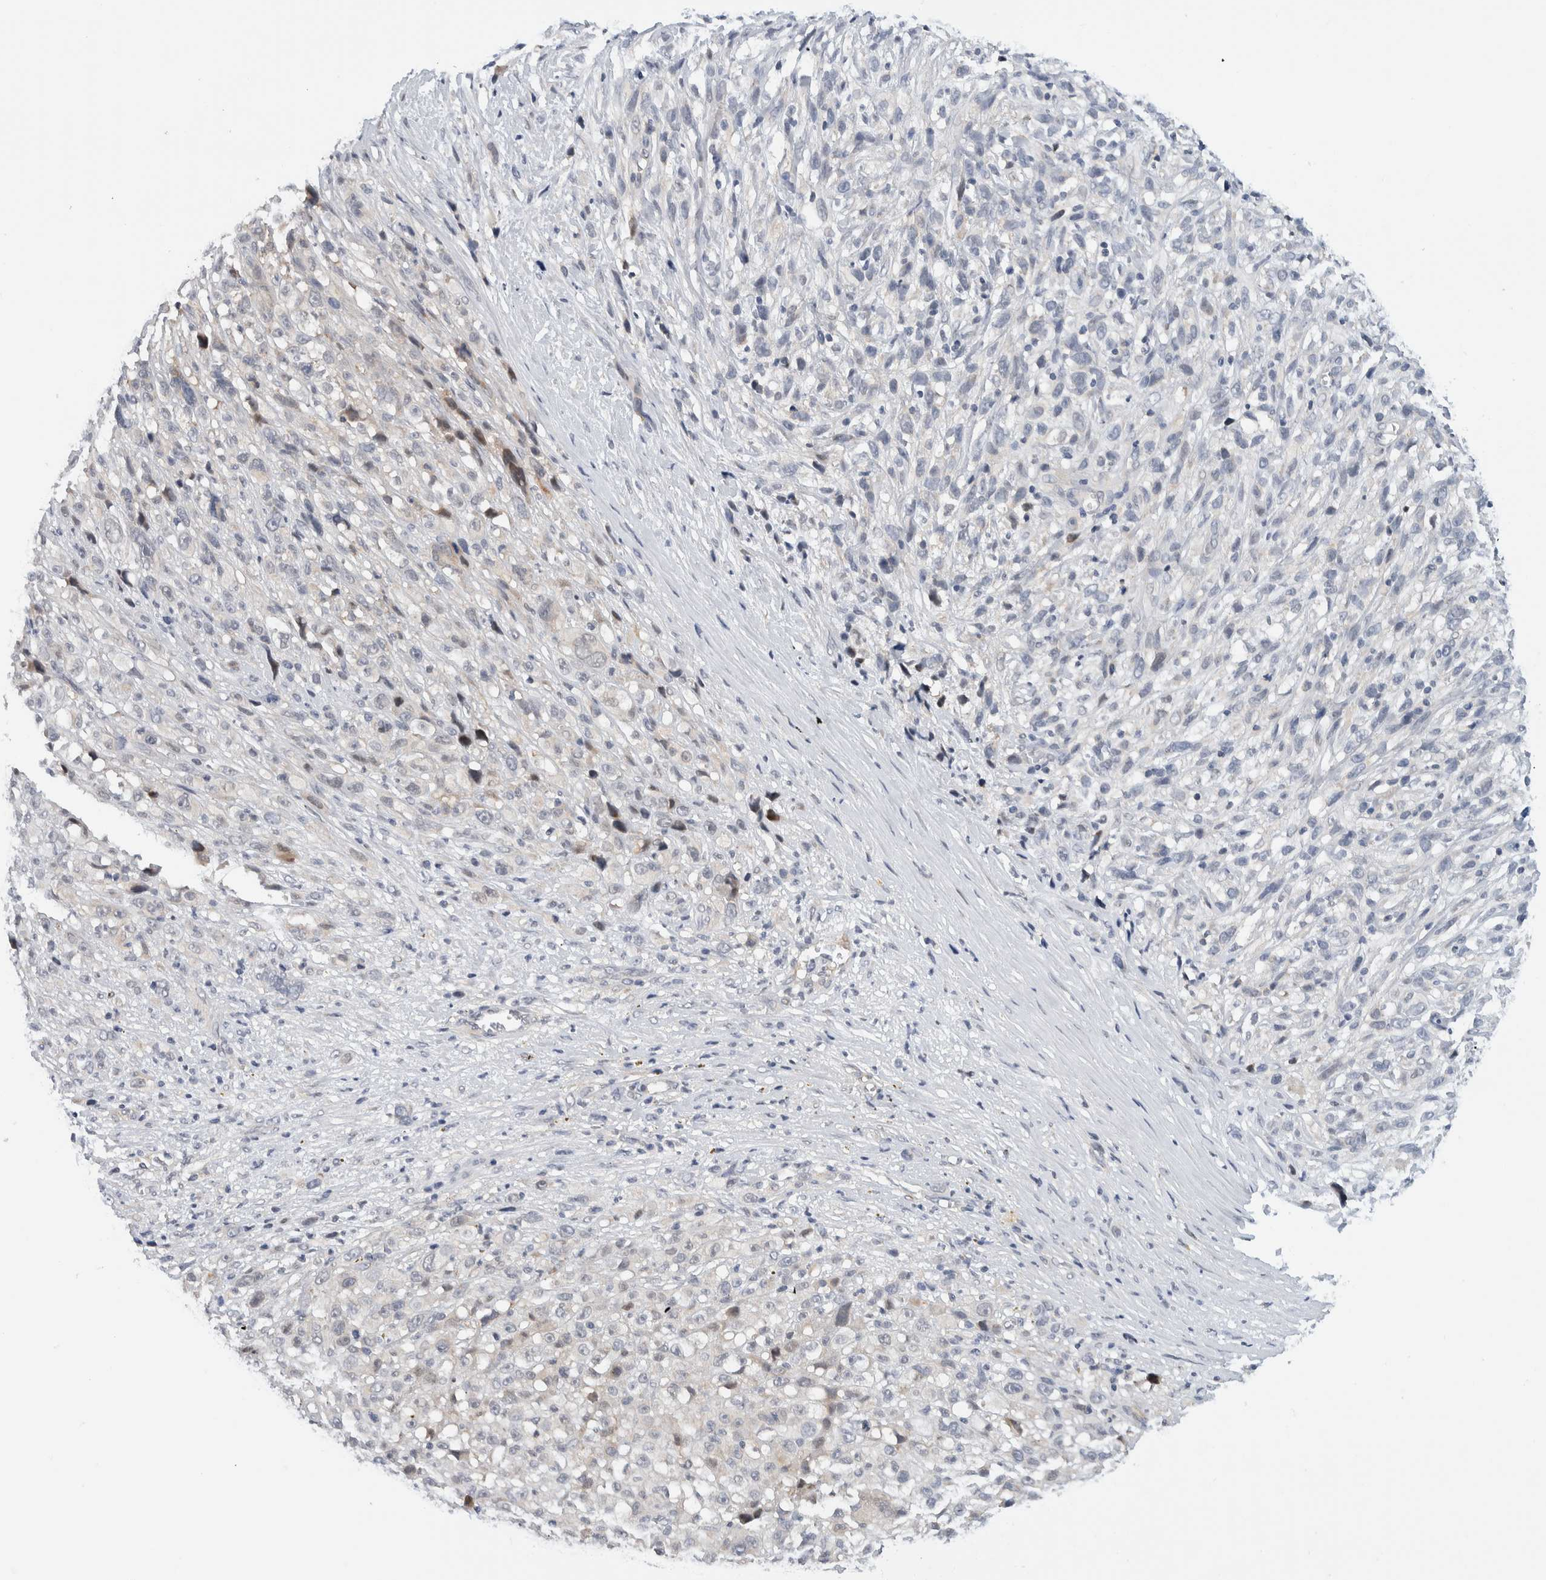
{"staining": {"intensity": "negative", "quantity": "none", "location": "none"}, "tissue": "melanoma", "cell_type": "Tumor cells", "image_type": "cancer", "snomed": [{"axis": "morphology", "description": "Malignant melanoma, NOS"}, {"axis": "topography", "description": "Skin"}], "caption": "Immunohistochemistry of human malignant melanoma exhibits no staining in tumor cells.", "gene": "NCR3LG1", "patient": {"sex": "female", "age": 55}}